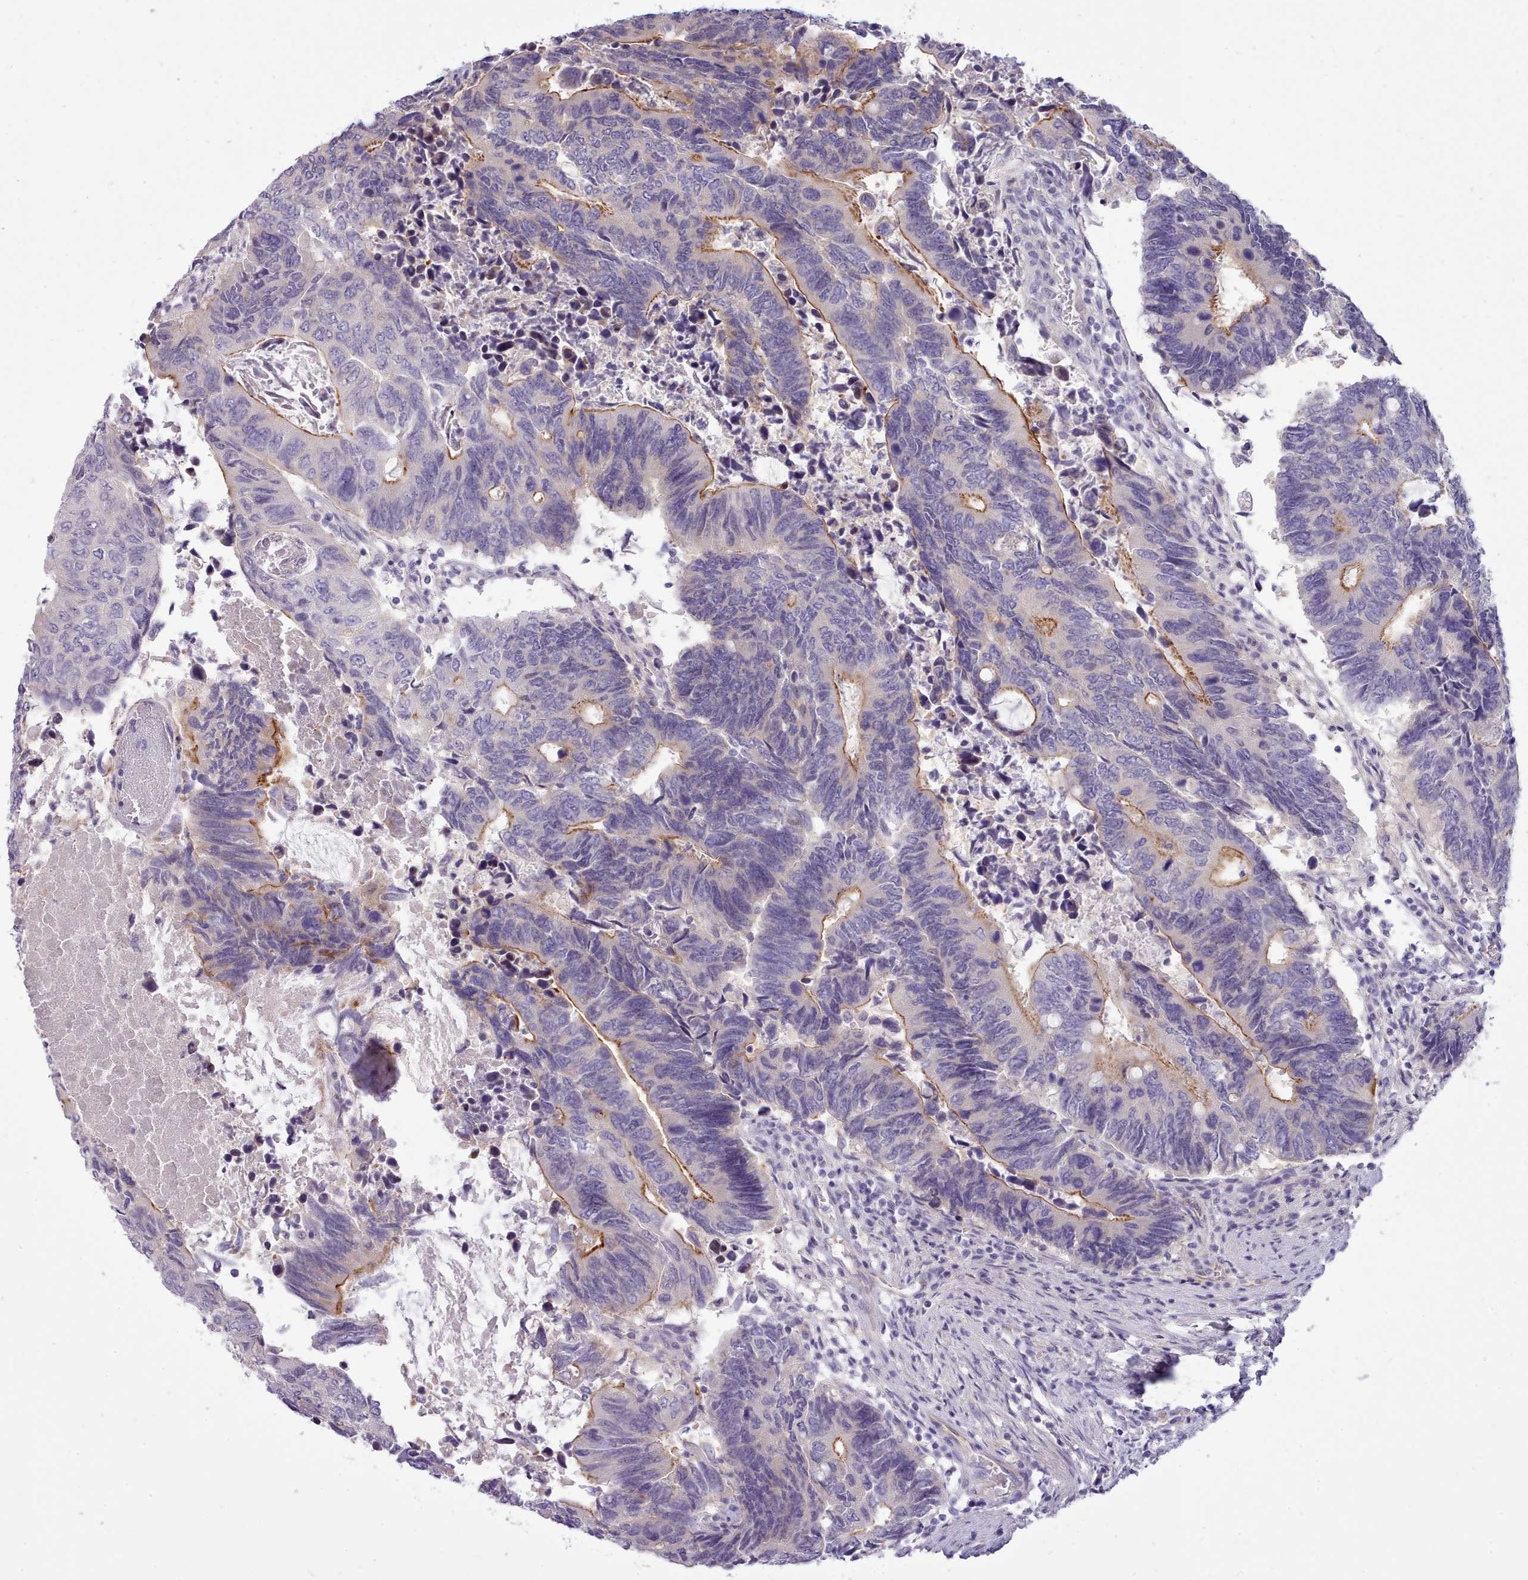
{"staining": {"intensity": "moderate", "quantity": "25%-75%", "location": "cytoplasmic/membranous"}, "tissue": "colorectal cancer", "cell_type": "Tumor cells", "image_type": "cancer", "snomed": [{"axis": "morphology", "description": "Adenocarcinoma, NOS"}, {"axis": "topography", "description": "Colon"}], "caption": "A photomicrograph of adenocarcinoma (colorectal) stained for a protein displays moderate cytoplasmic/membranous brown staining in tumor cells.", "gene": "CYP2A13", "patient": {"sex": "male", "age": 87}}